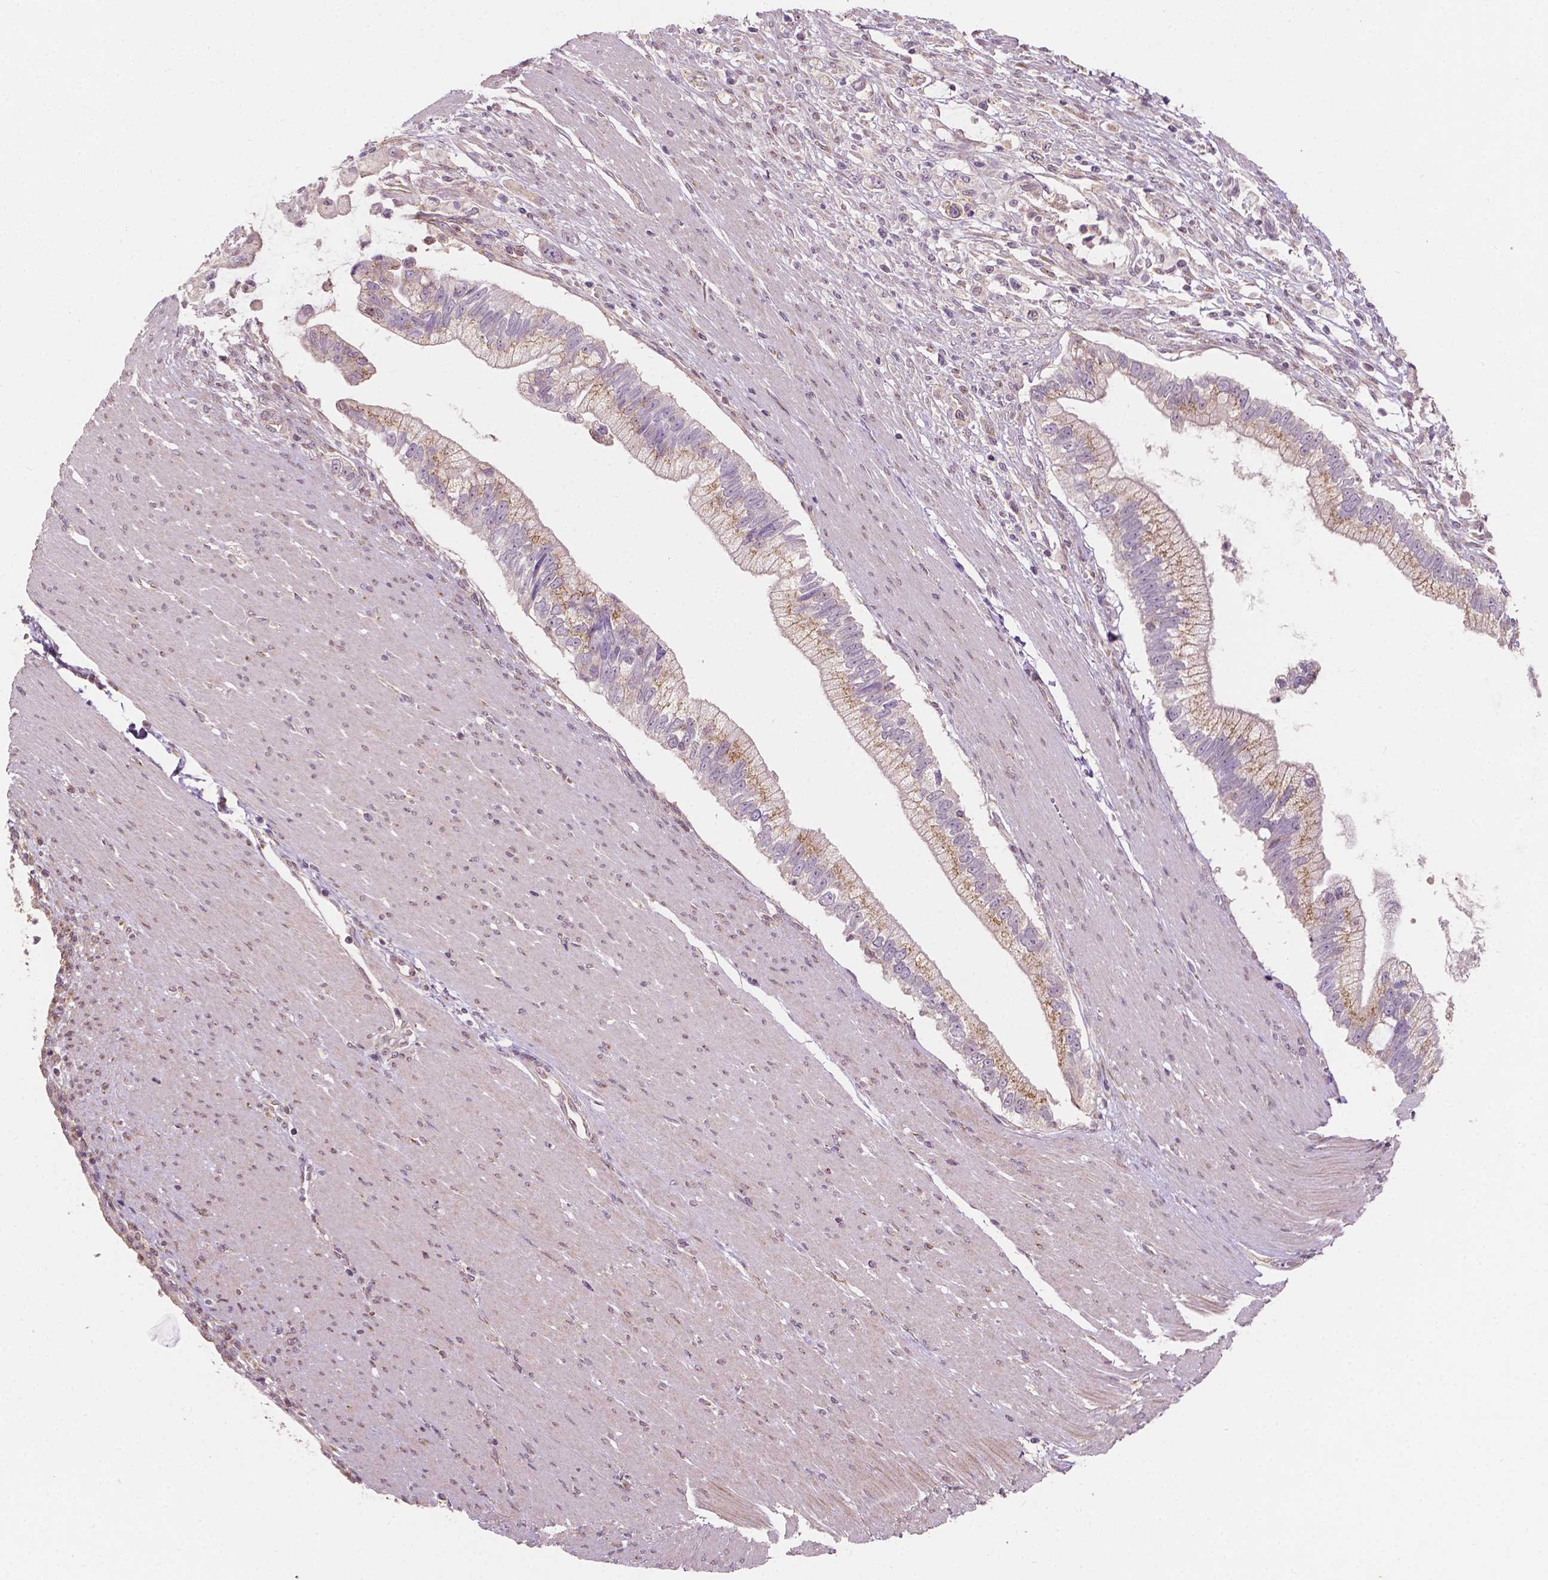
{"staining": {"intensity": "weak", "quantity": ">75%", "location": "cytoplasmic/membranous"}, "tissue": "pancreatic cancer", "cell_type": "Tumor cells", "image_type": "cancer", "snomed": [{"axis": "morphology", "description": "Adenocarcinoma, NOS"}, {"axis": "topography", "description": "Pancreas"}], "caption": "Immunohistochemical staining of pancreatic cancer displays low levels of weak cytoplasmic/membranous staining in about >75% of tumor cells.", "gene": "EBAG9", "patient": {"sex": "male", "age": 70}}